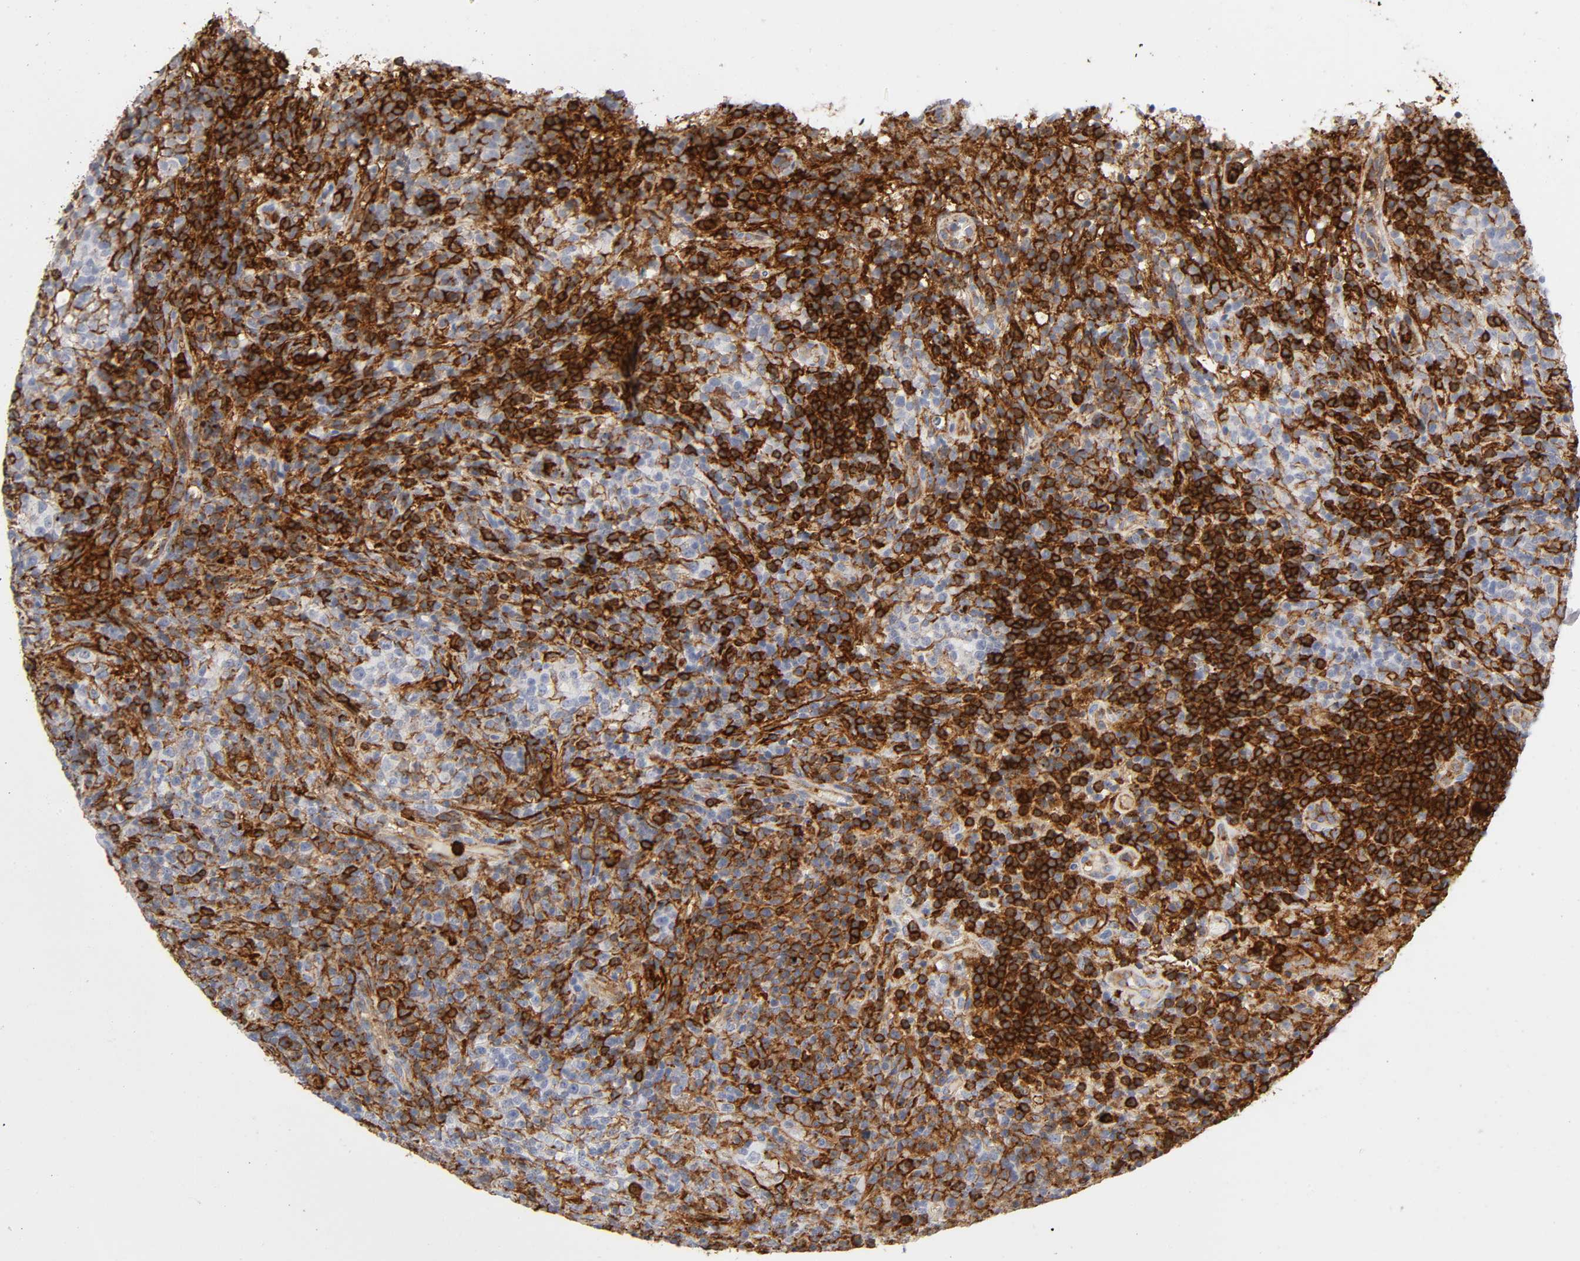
{"staining": {"intensity": "strong", "quantity": "25%-75%", "location": "cytoplasmic/membranous"}, "tissue": "lymphoma", "cell_type": "Tumor cells", "image_type": "cancer", "snomed": [{"axis": "morphology", "description": "Malignant lymphoma, non-Hodgkin's type, High grade"}, {"axis": "topography", "description": "Lymph node"}], "caption": "IHC photomicrograph of malignant lymphoma, non-Hodgkin's type (high-grade) stained for a protein (brown), which reveals high levels of strong cytoplasmic/membranous positivity in approximately 25%-75% of tumor cells.", "gene": "LYN", "patient": {"sex": "female", "age": 76}}